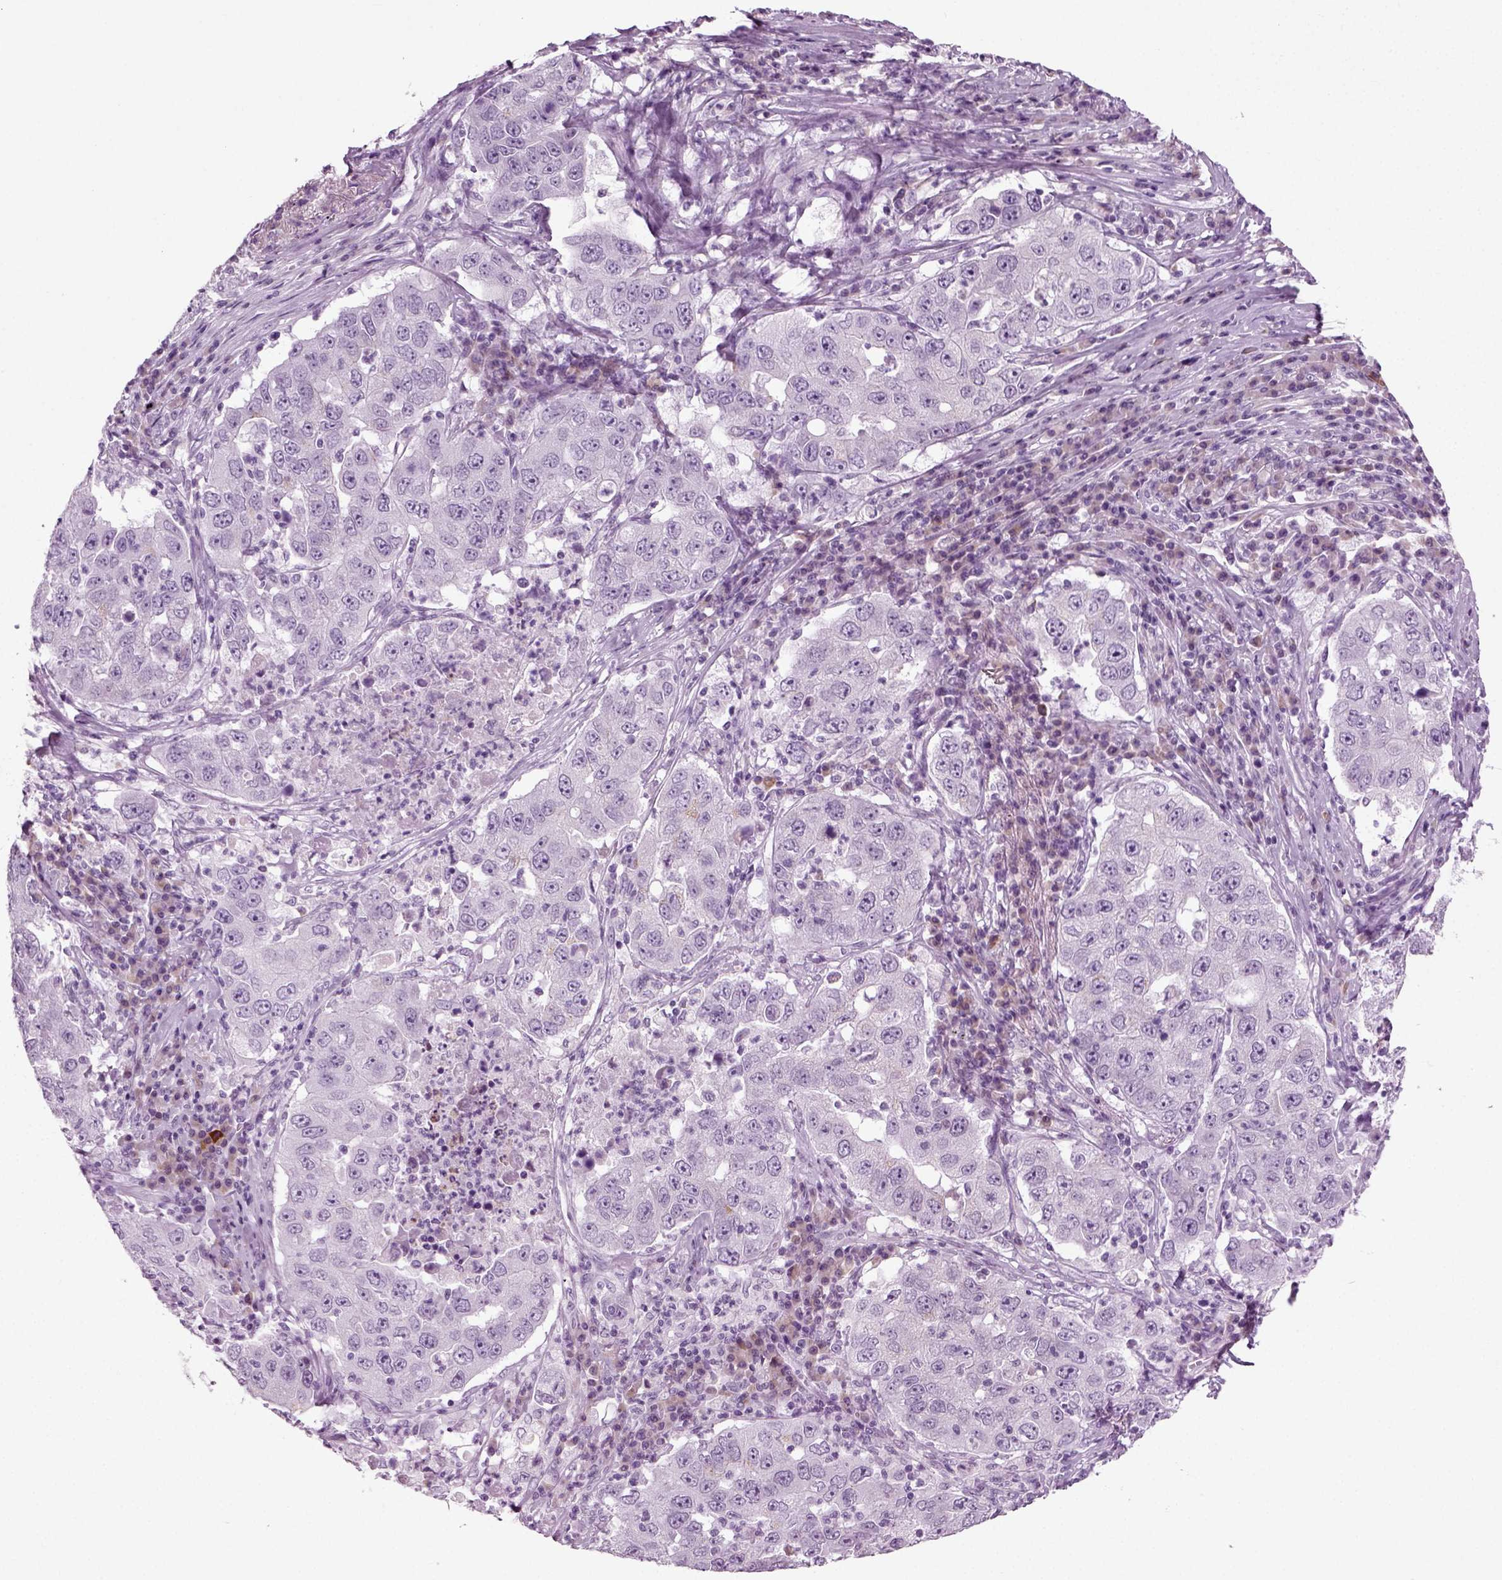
{"staining": {"intensity": "negative", "quantity": "none", "location": "none"}, "tissue": "lung cancer", "cell_type": "Tumor cells", "image_type": "cancer", "snomed": [{"axis": "morphology", "description": "Adenocarcinoma, NOS"}, {"axis": "topography", "description": "Lung"}], "caption": "Immunohistochemistry histopathology image of neoplastic tissue: human lung cancer (adenocarcinoma) stained with DAB displays no significant protein expression in tumor cells.", "gene": "PRLH", "patient": {"sex": "male", "age": 73}}